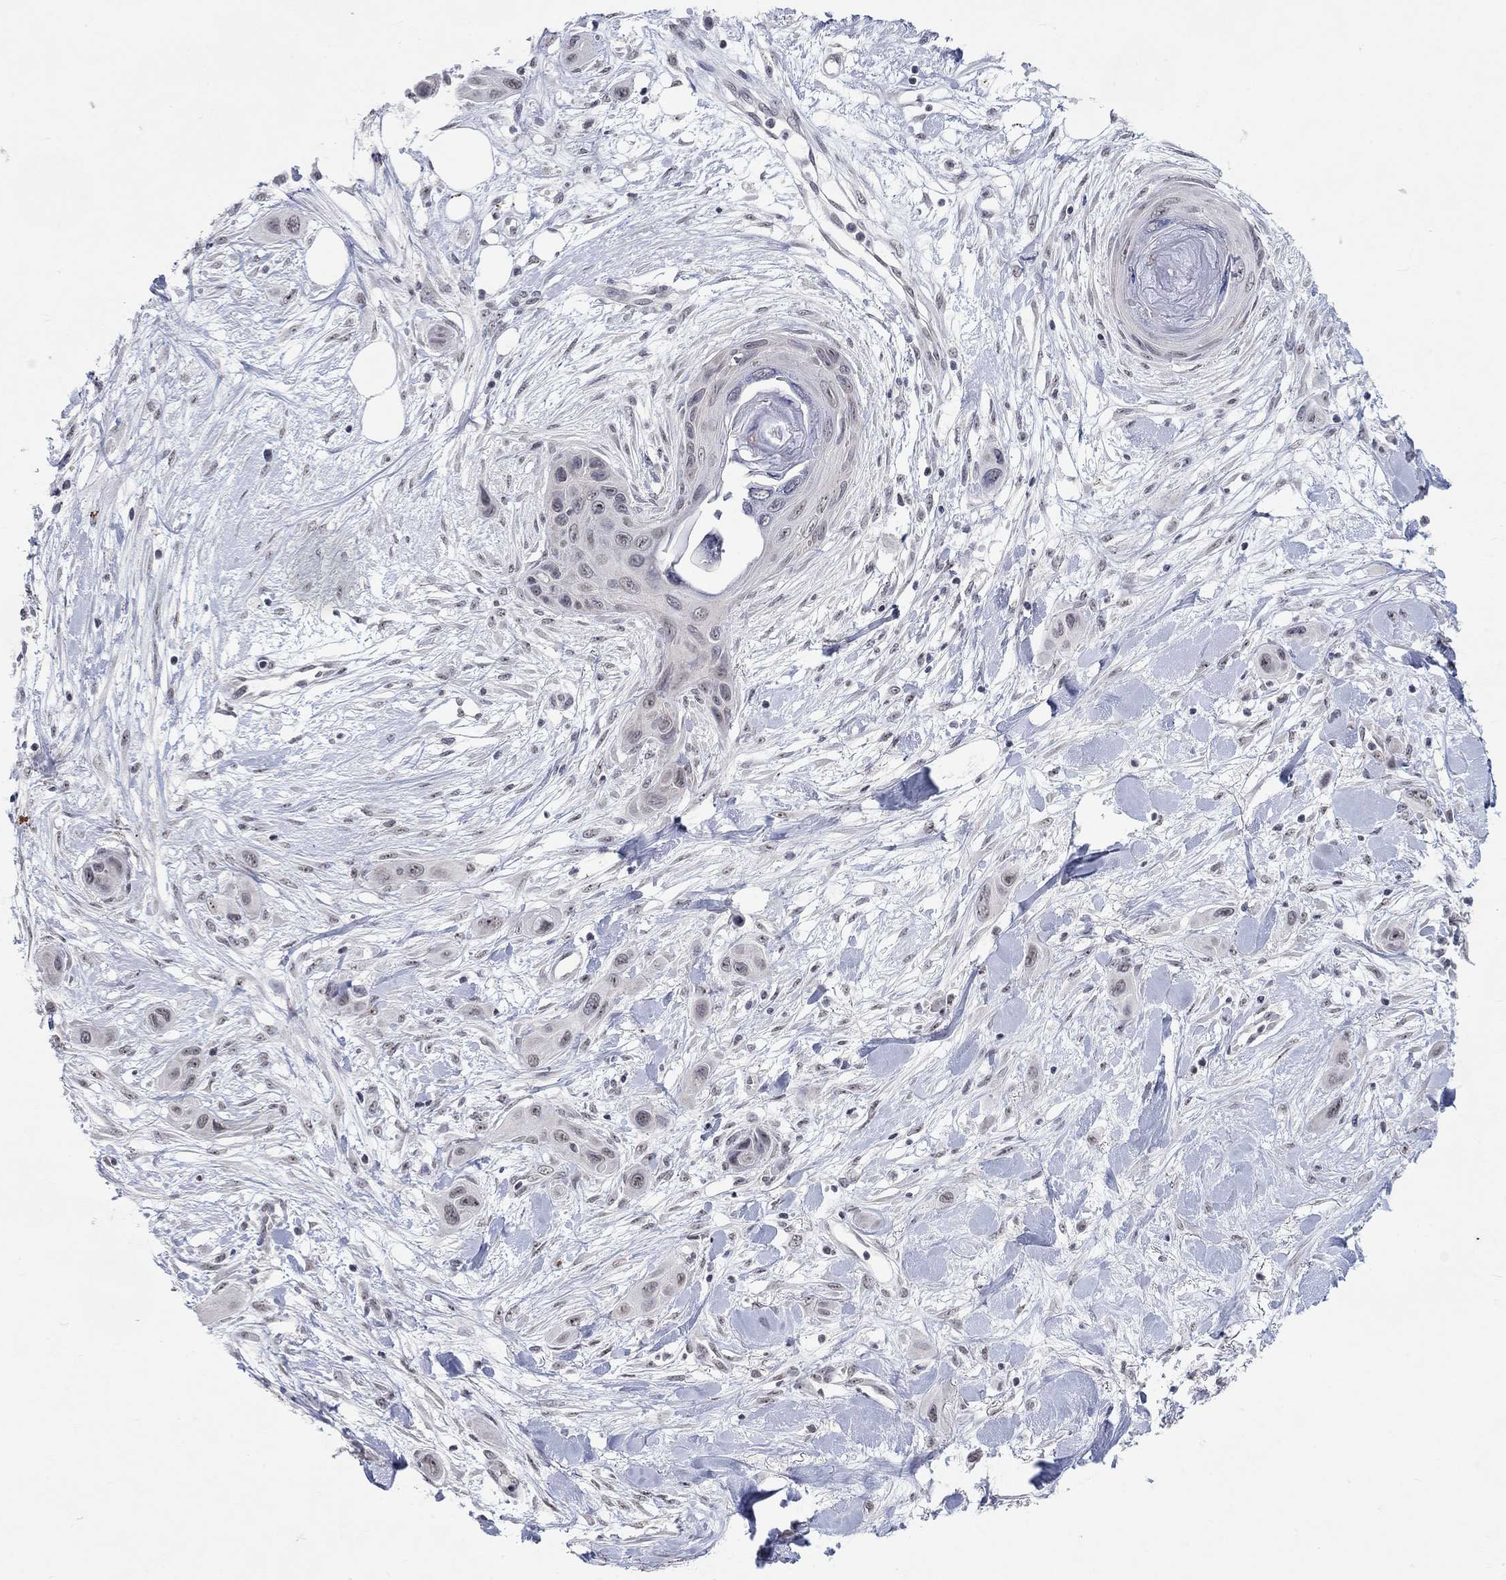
{"staining": {"intensity": "negative", "quantity": "none", "location": "none"}, "tissue": "skin cancer", "cell_type": "Tumor cells", "image_type": "cancer", "snomed": [{"axis": "morphology", "description": "Squamous cell carcinoma, NOS"}, {"axis": "topography", "description": "Skin"}], "caption": "Protein analysis of skin squamous cell carcinoma demonstrates no significant positivity in tumor cells.", "gene": "TMEM143", "patient": {"sex": "male", "age": 79}}